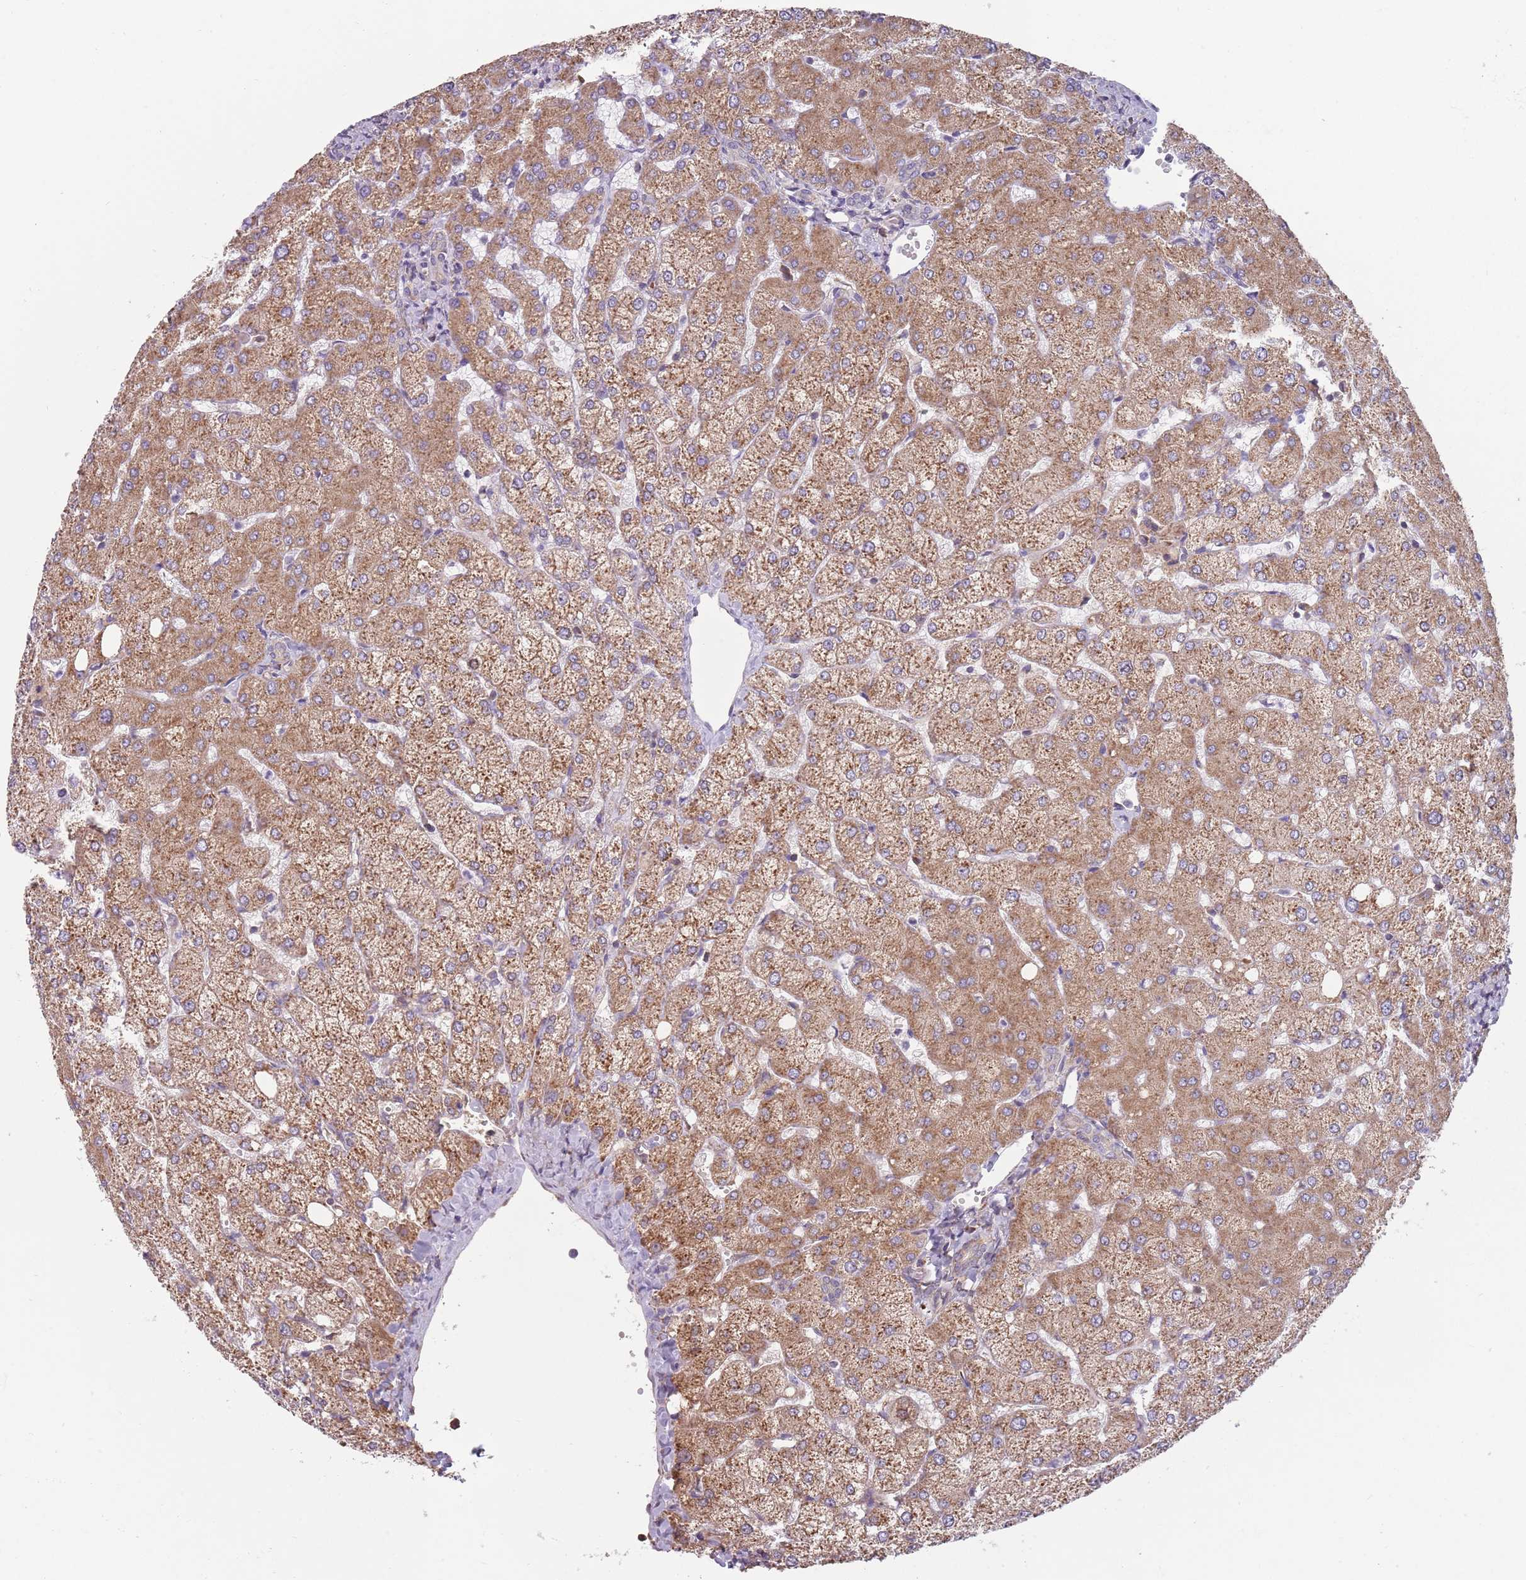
{"staining": {"intensity": "negative", "quantity": "none", "location": "none"}, "tissue": "liver", "cell_type": "Cholangiocytes", "image_type": "normal", "snomed": [{"axis": "morphology", "description": "Normal tissue, NOS"}, {"axis": "topography", "description": "Liver"}], "caption": "Protein analysis of benign liver demonstrates no significant expression in cholangiocytes. Brightfield microscopy of immunohistochemistry stained with DAB (3,3'-diaminobenzidine) (brown) and hematoxylin (blue), captured at high magnification.", "gene": "RPL17", "patient": {"sex": "female", "age": 54}}